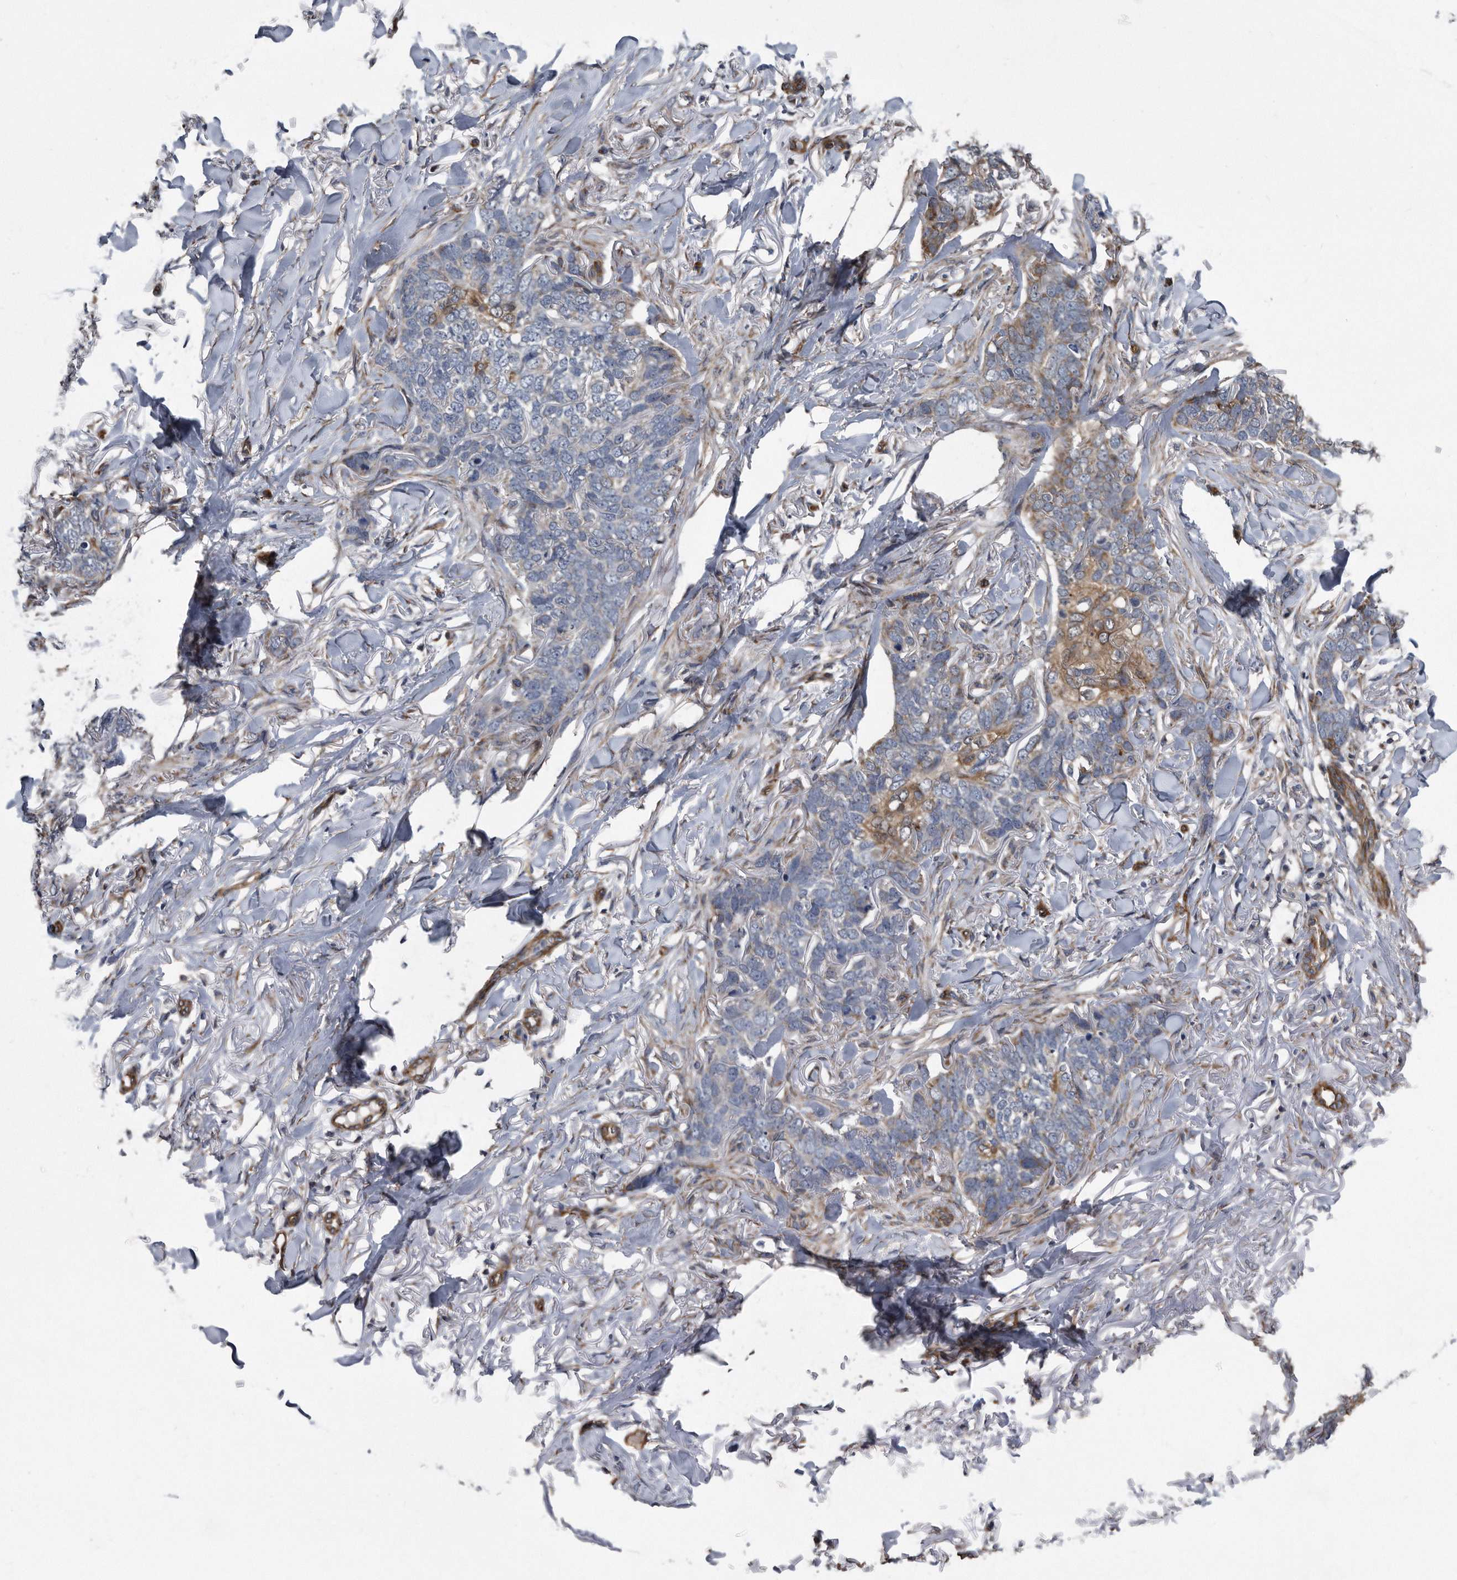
{"staining": {"intensity": "weak", "quantity": "<25%", "location": "cytoplasmic/membranous"}, "tissue": "skin cancer", "cell_type": "Tumor cells", "image_type": "cancer", "snomed": [{"axis": "morphology", "description": "Normal tissue, NOS"}, {"axis": "morphology", "description": "Basal cell carcinoma"}, {"axis": "topography", "description": "Skin"}], "caption": "Tumor cells are negative for brown protein staining in skin basal cell carcinoma.", "gene": "ARMCX1", "patient": {"sex": "male", "age": 77}}